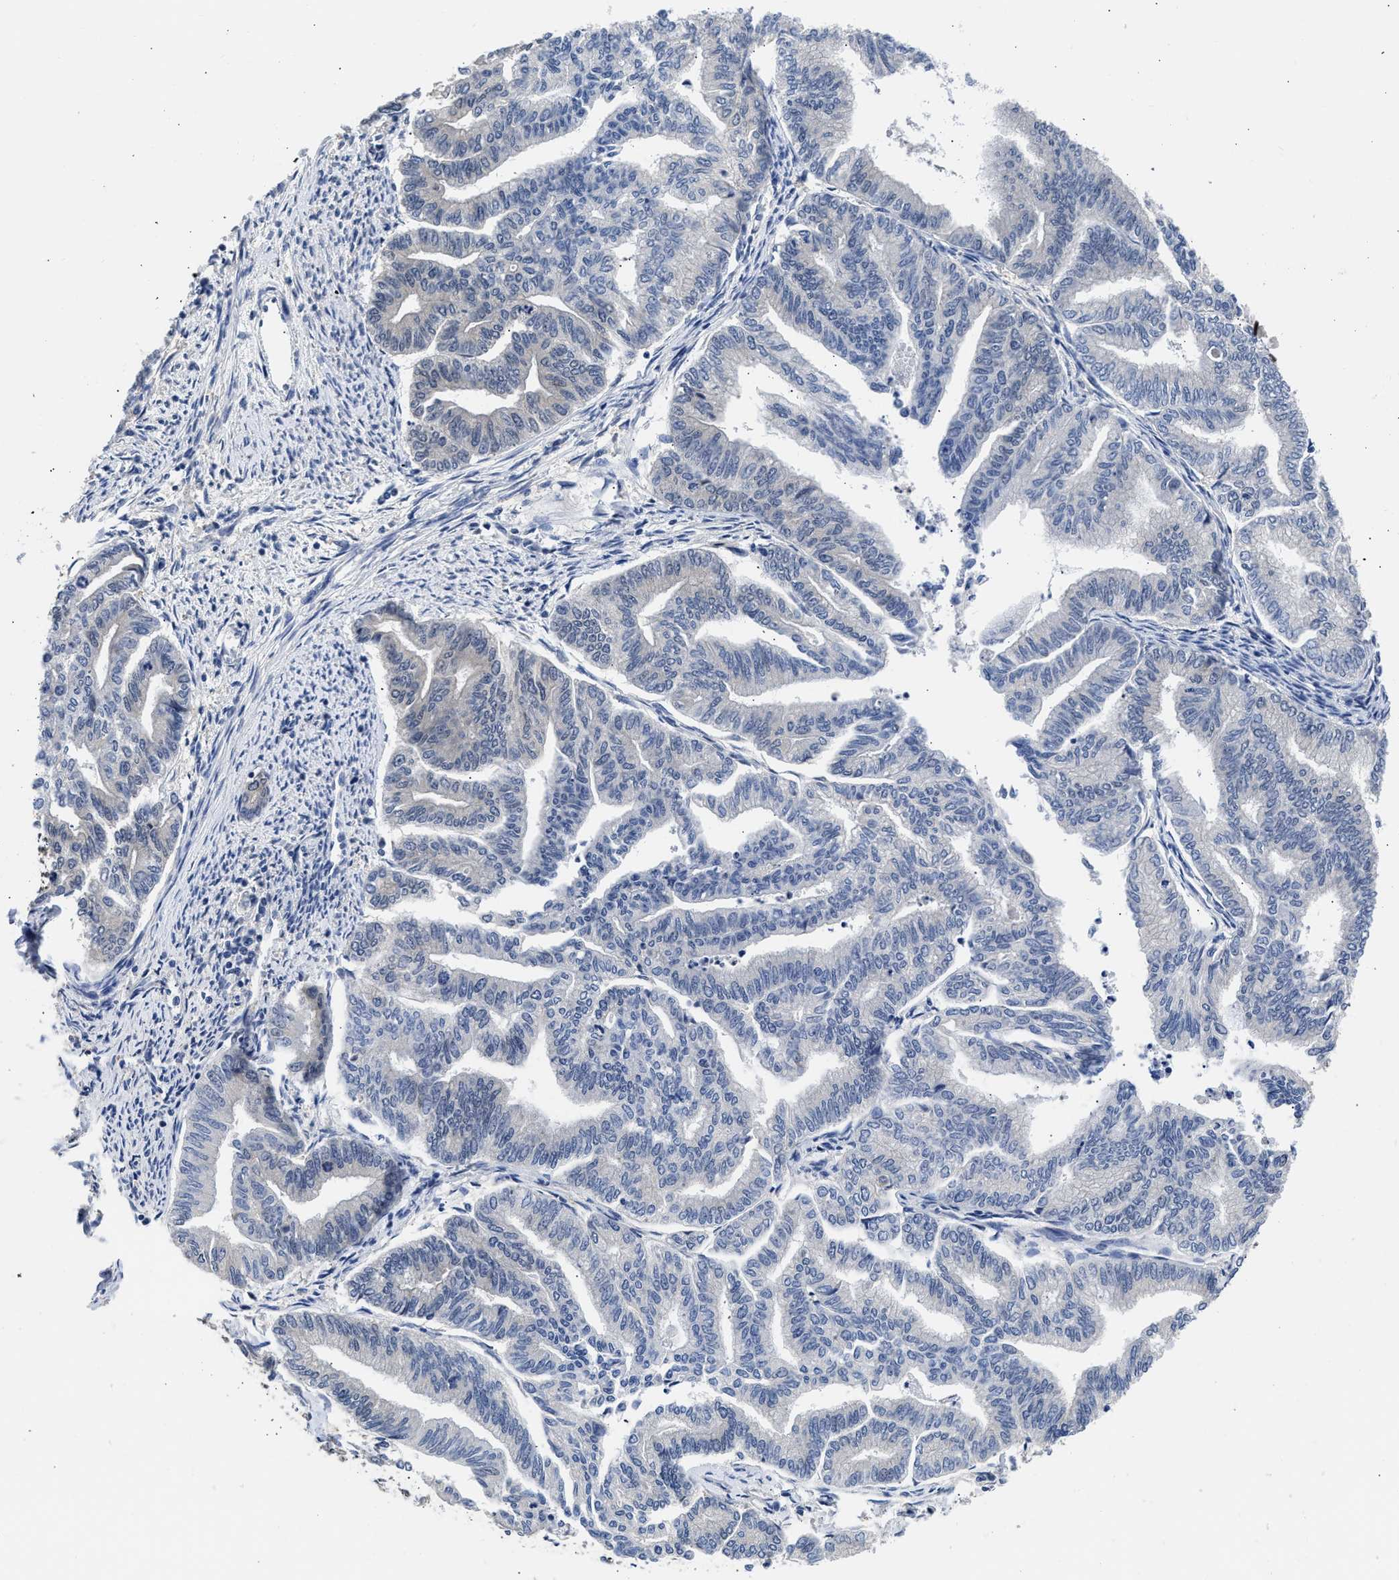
{"staining": {"intensity": "negative", "quantity": "none", "location": "none"}, "tissue": "endometrial cancer", "cell_type": "Tumor cells", "image_type": "cancer", "snomed": [{"axis": "morphology", "description": "Adenocarcinoma, NOS"}, {"axis": "topography", "description": "Endometrium"}], "caption": "DAB immunohistochemical staining of human endometrial cancer exhibits no significant positivity in tumor cells.", "gene": "XPO5", "patient": {"sex": "female", "age": 79}}